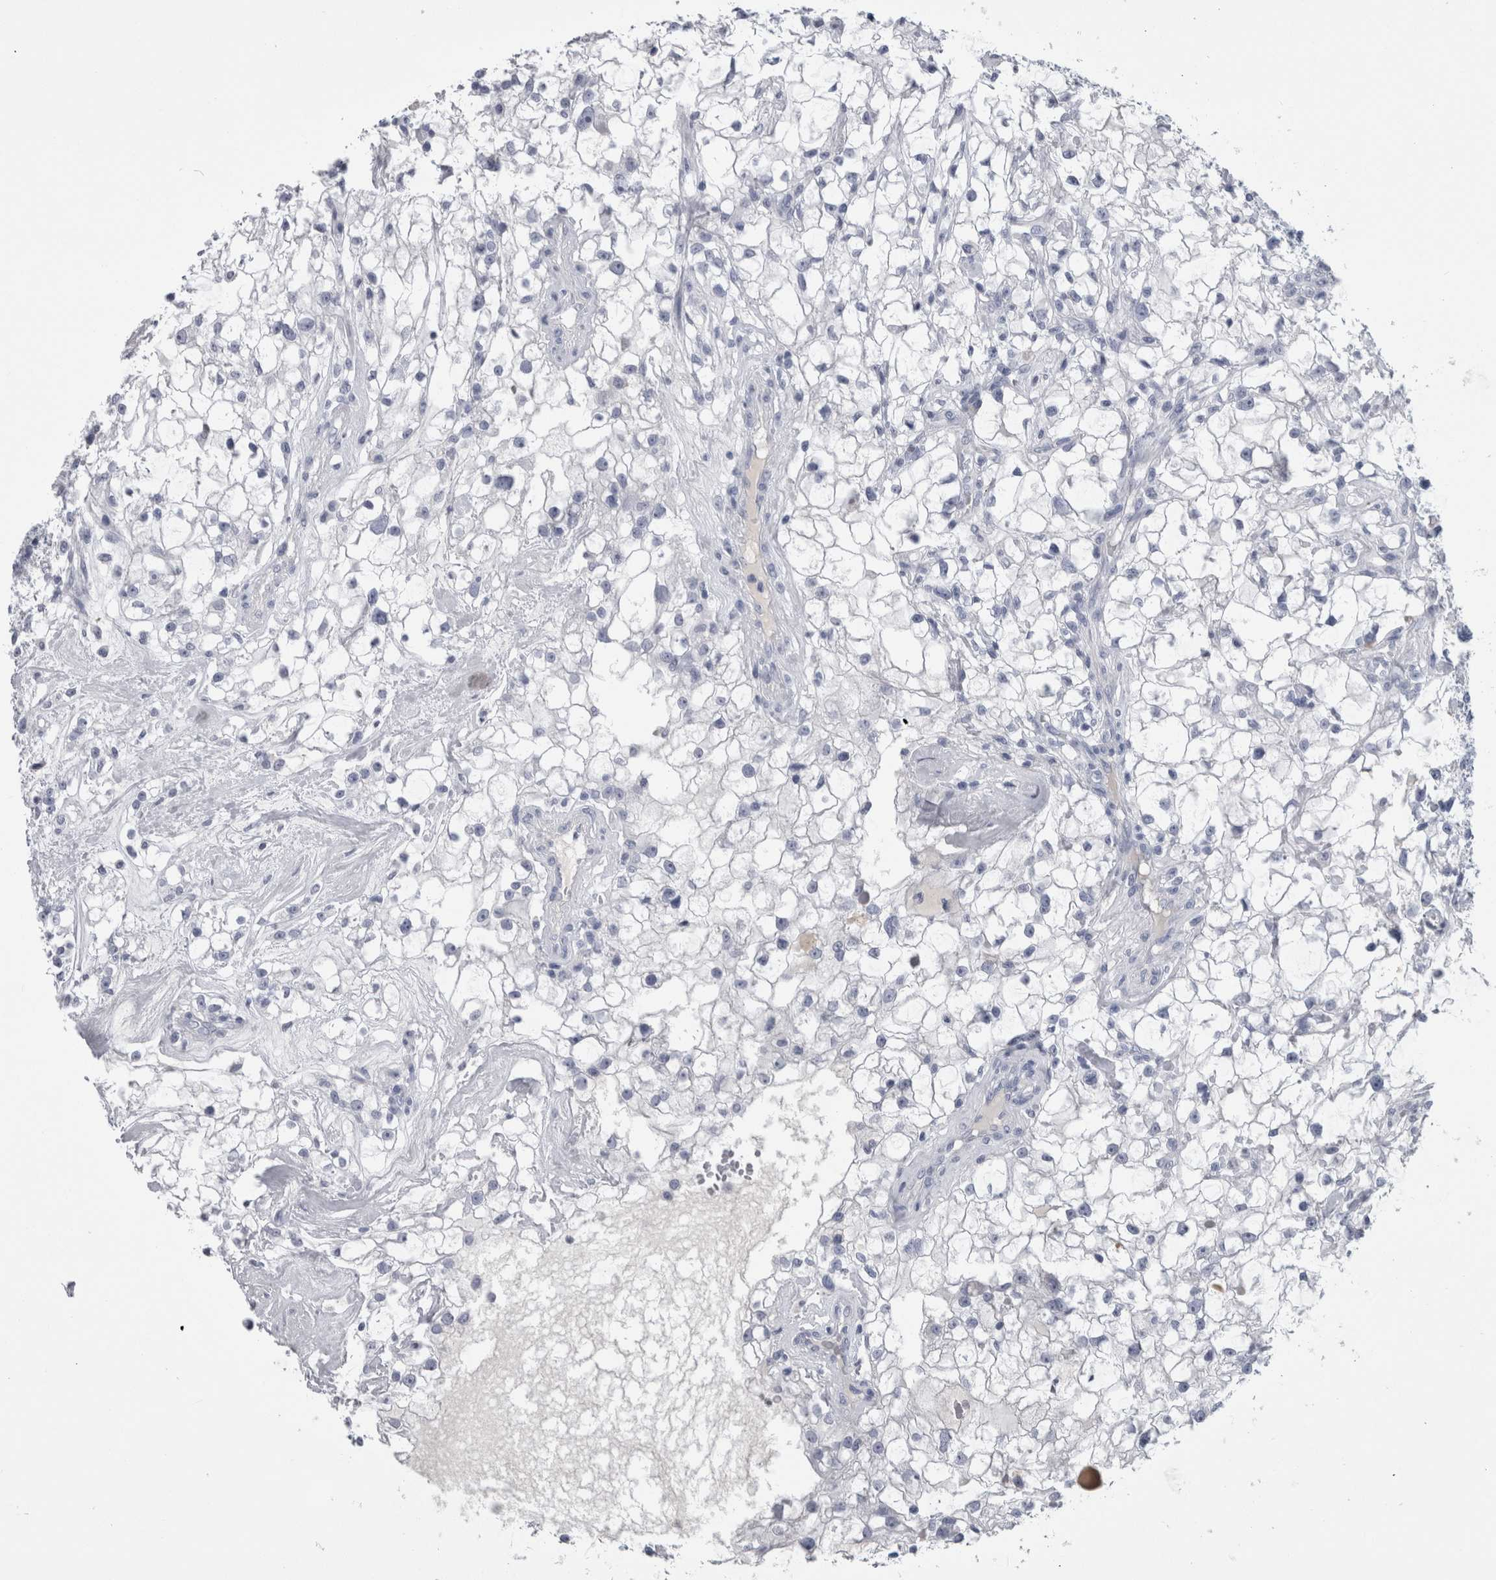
{"staining": {"intensity": "negative", "quantity": "none", "location": "none"}, "tissue": "renal cancer", "cell_type": "Tumor cells", "image_type": "cancer", "snomed": [{"axis": "morphology", "description": "Adenocarcinoma, NOS"}, {"axis": "topography", "description": "Kidney"}], "caption": "The IHC histopathology image has no significant staining in tumor cells of renal cancer (adenocarcinoma) tissue.", "gene": "PAX5", "patient": {"sex": "female", "age": 60}}